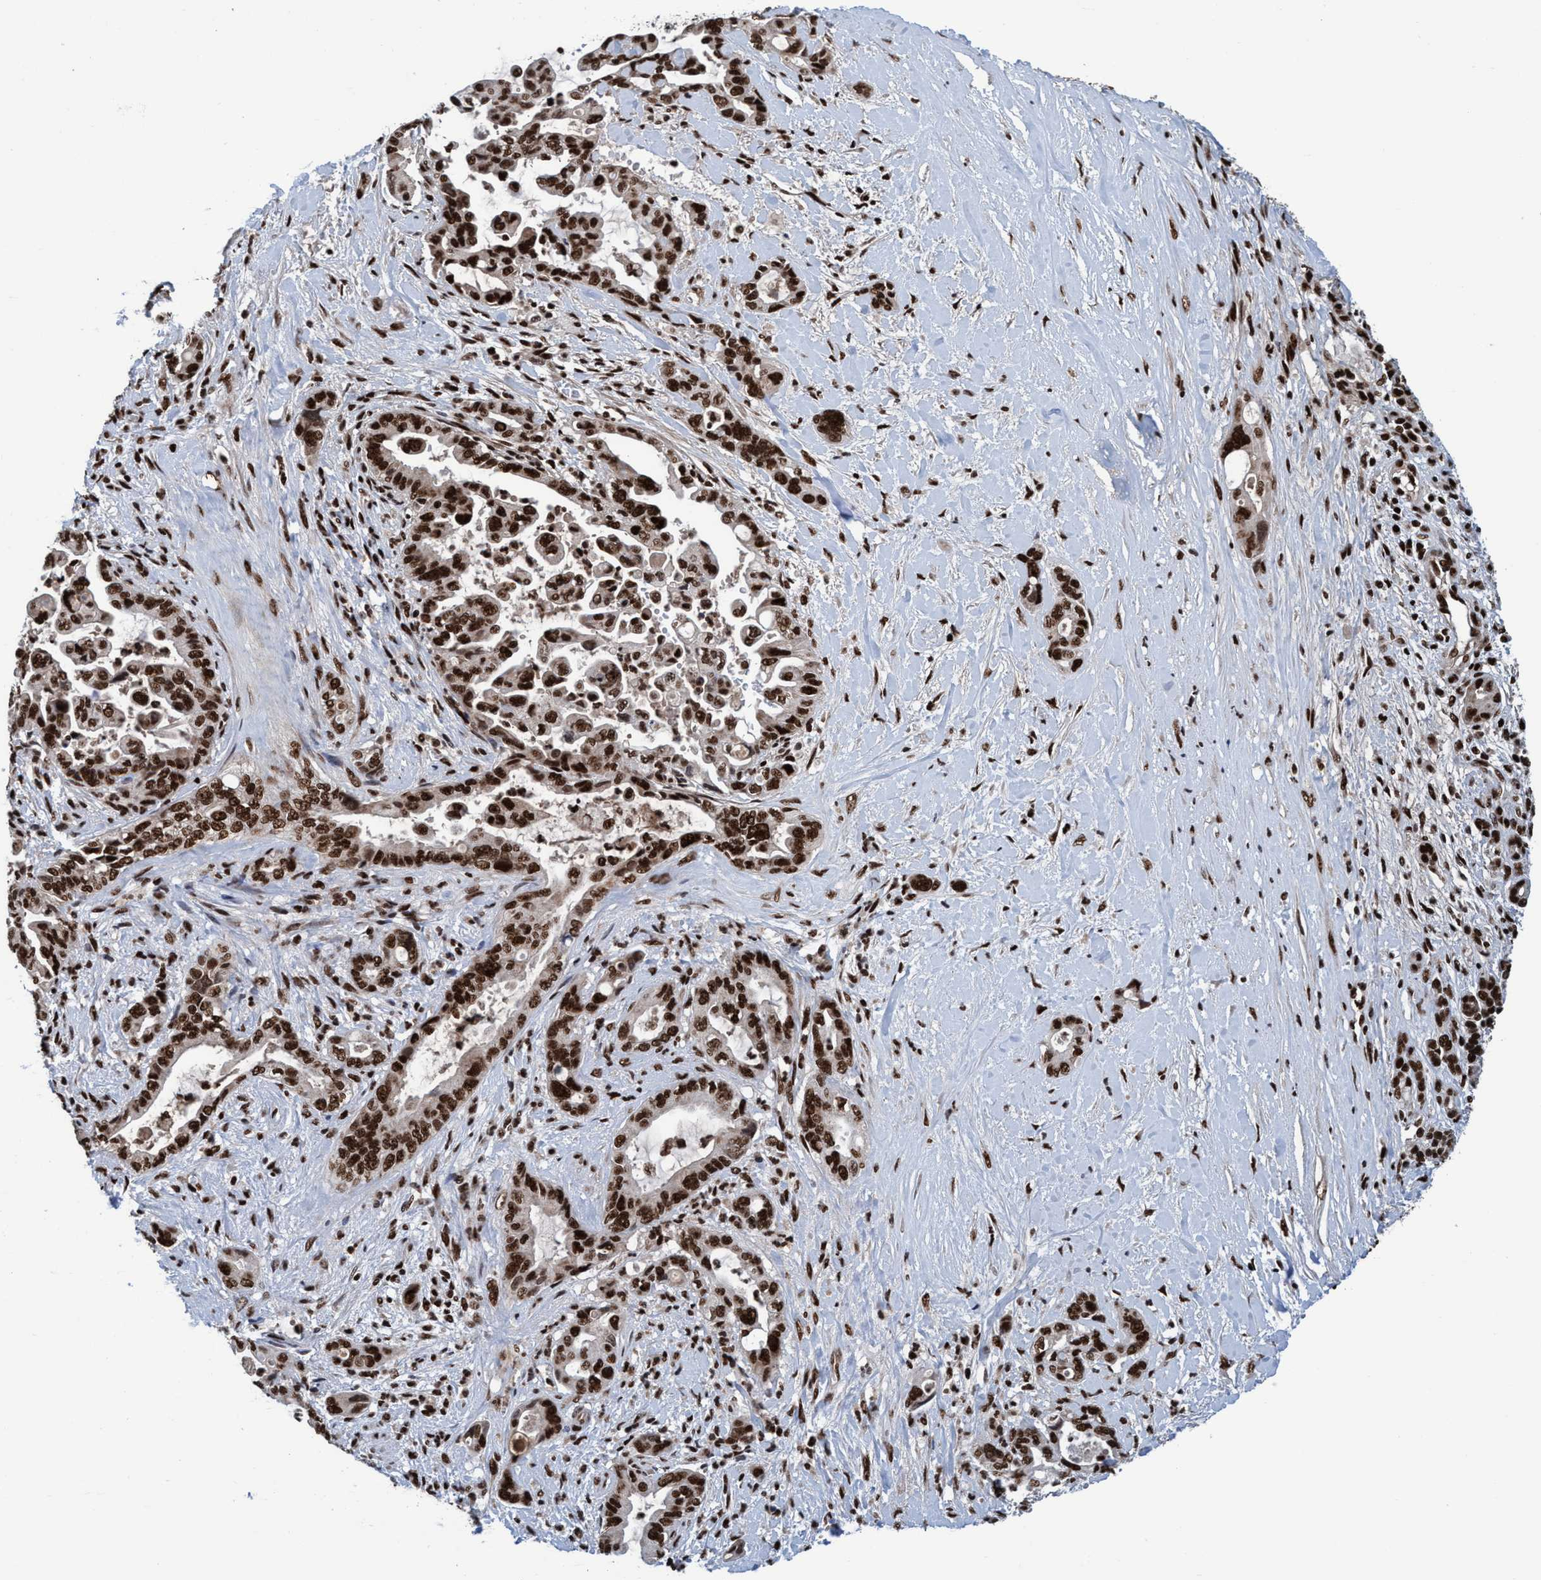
{"staining": {"intensity": "strong", "quantity": ">75%", "location": "nuclear"}, "tissue": "pancreatic cancer", "cell_type": "Tumor cells", "image_type": "cancer", "snomed": [{"axis": "morphology", "description": "Adenocarcinoma, NOS"}, {"axis": "topography", "description": "Pancreas"}], "caption": "Immunohistochemical staining of human pancreatic cancer (adenocarcinoma) reveals high levels of strong nuclear protein expression in approximately >75% of tumor cells.", "gene": "TOPBP1", "patient": {"sex": "male", "age": 70}}